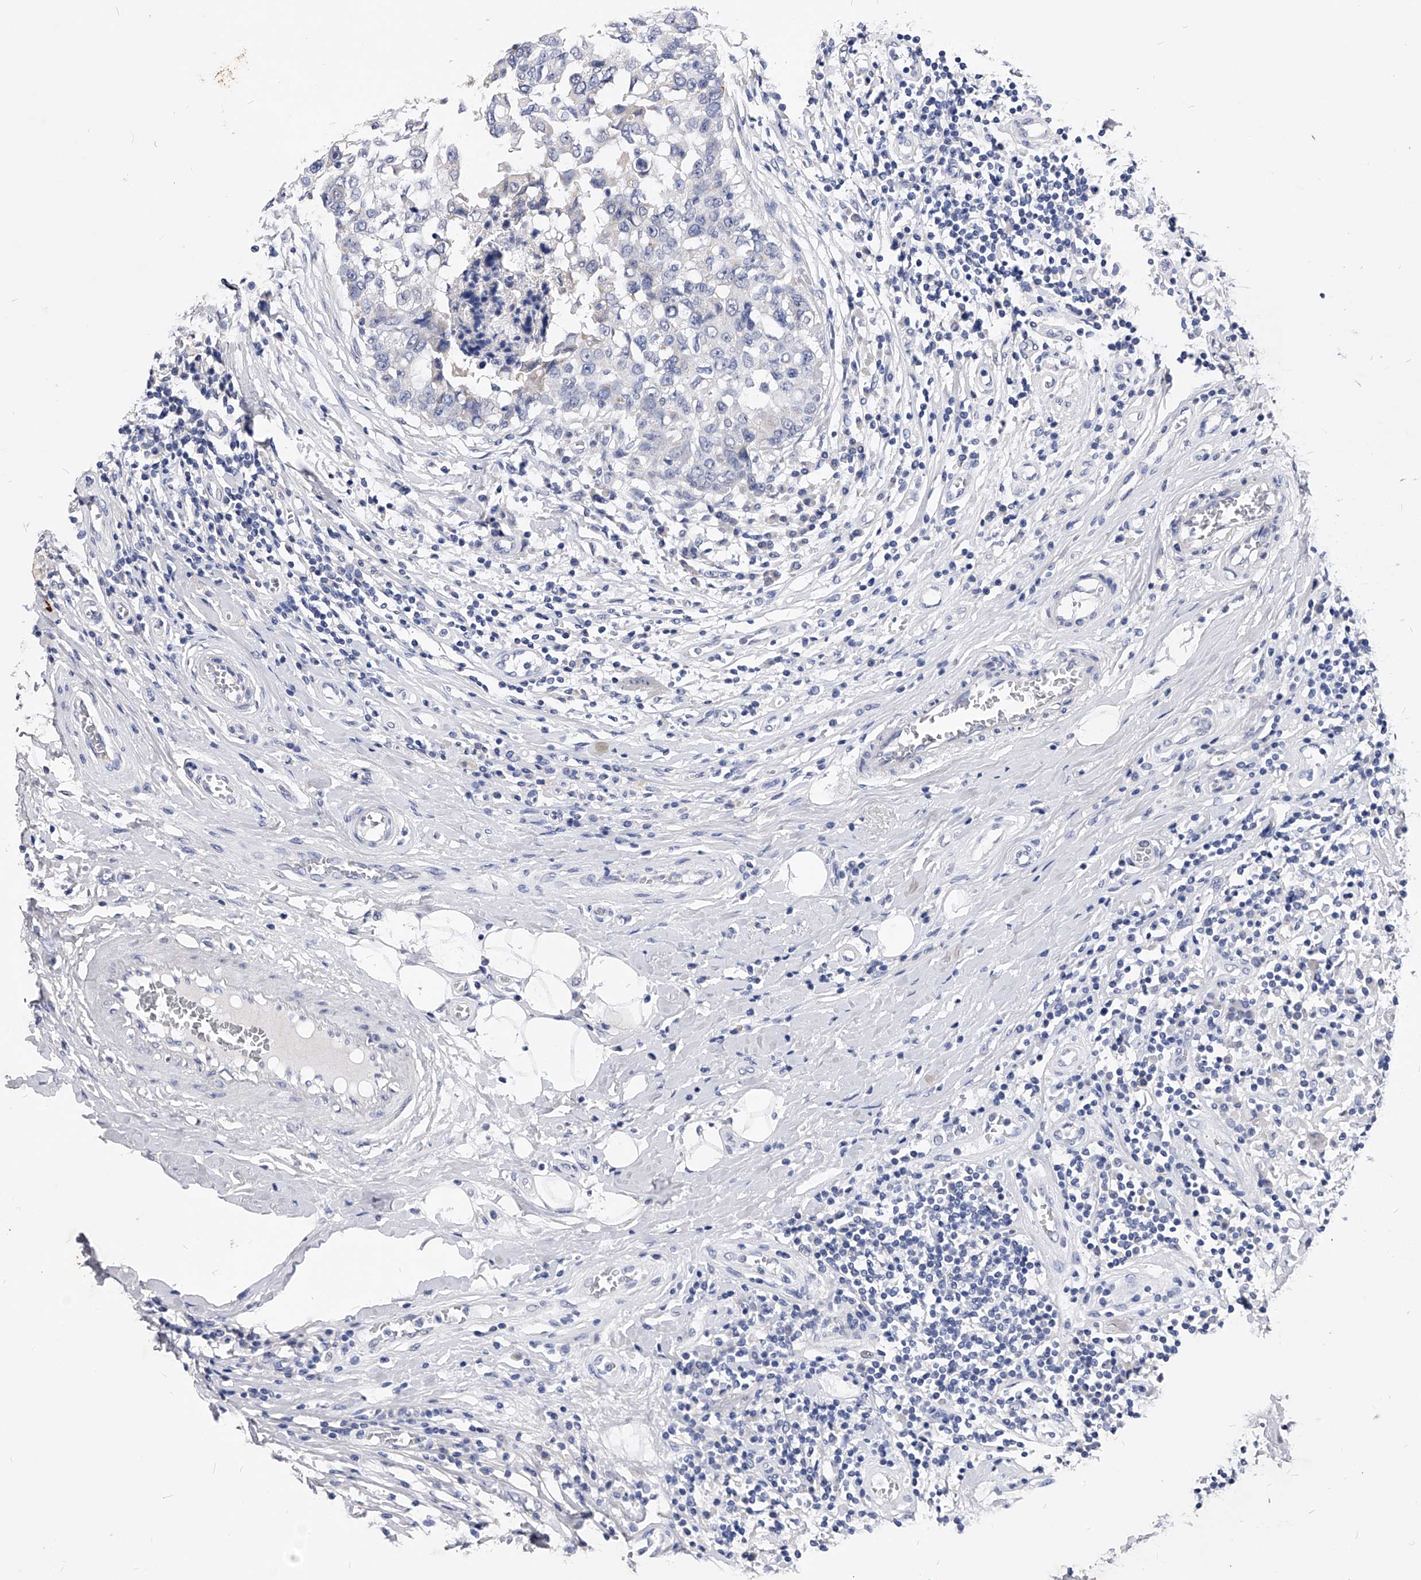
{"staining": {"intensity": "negative", "quantity": "none", "location": "none"}, "tissue": "breast cancer", "cell_type": "Tumor cells", "image_type": "cancer", "snomed": [{"axis": "morphology", "description": "Duct carcinoma"}, {"axis": "topography", "description": "Breast"}], "caption": "IHC image of human breast cancer (invasive ductal carcinoma) stained for a protein (brown), which shows no positivity in tumor cells.", "gene": "ZNF529", "patient": {"sex": "female", "age": 27}}